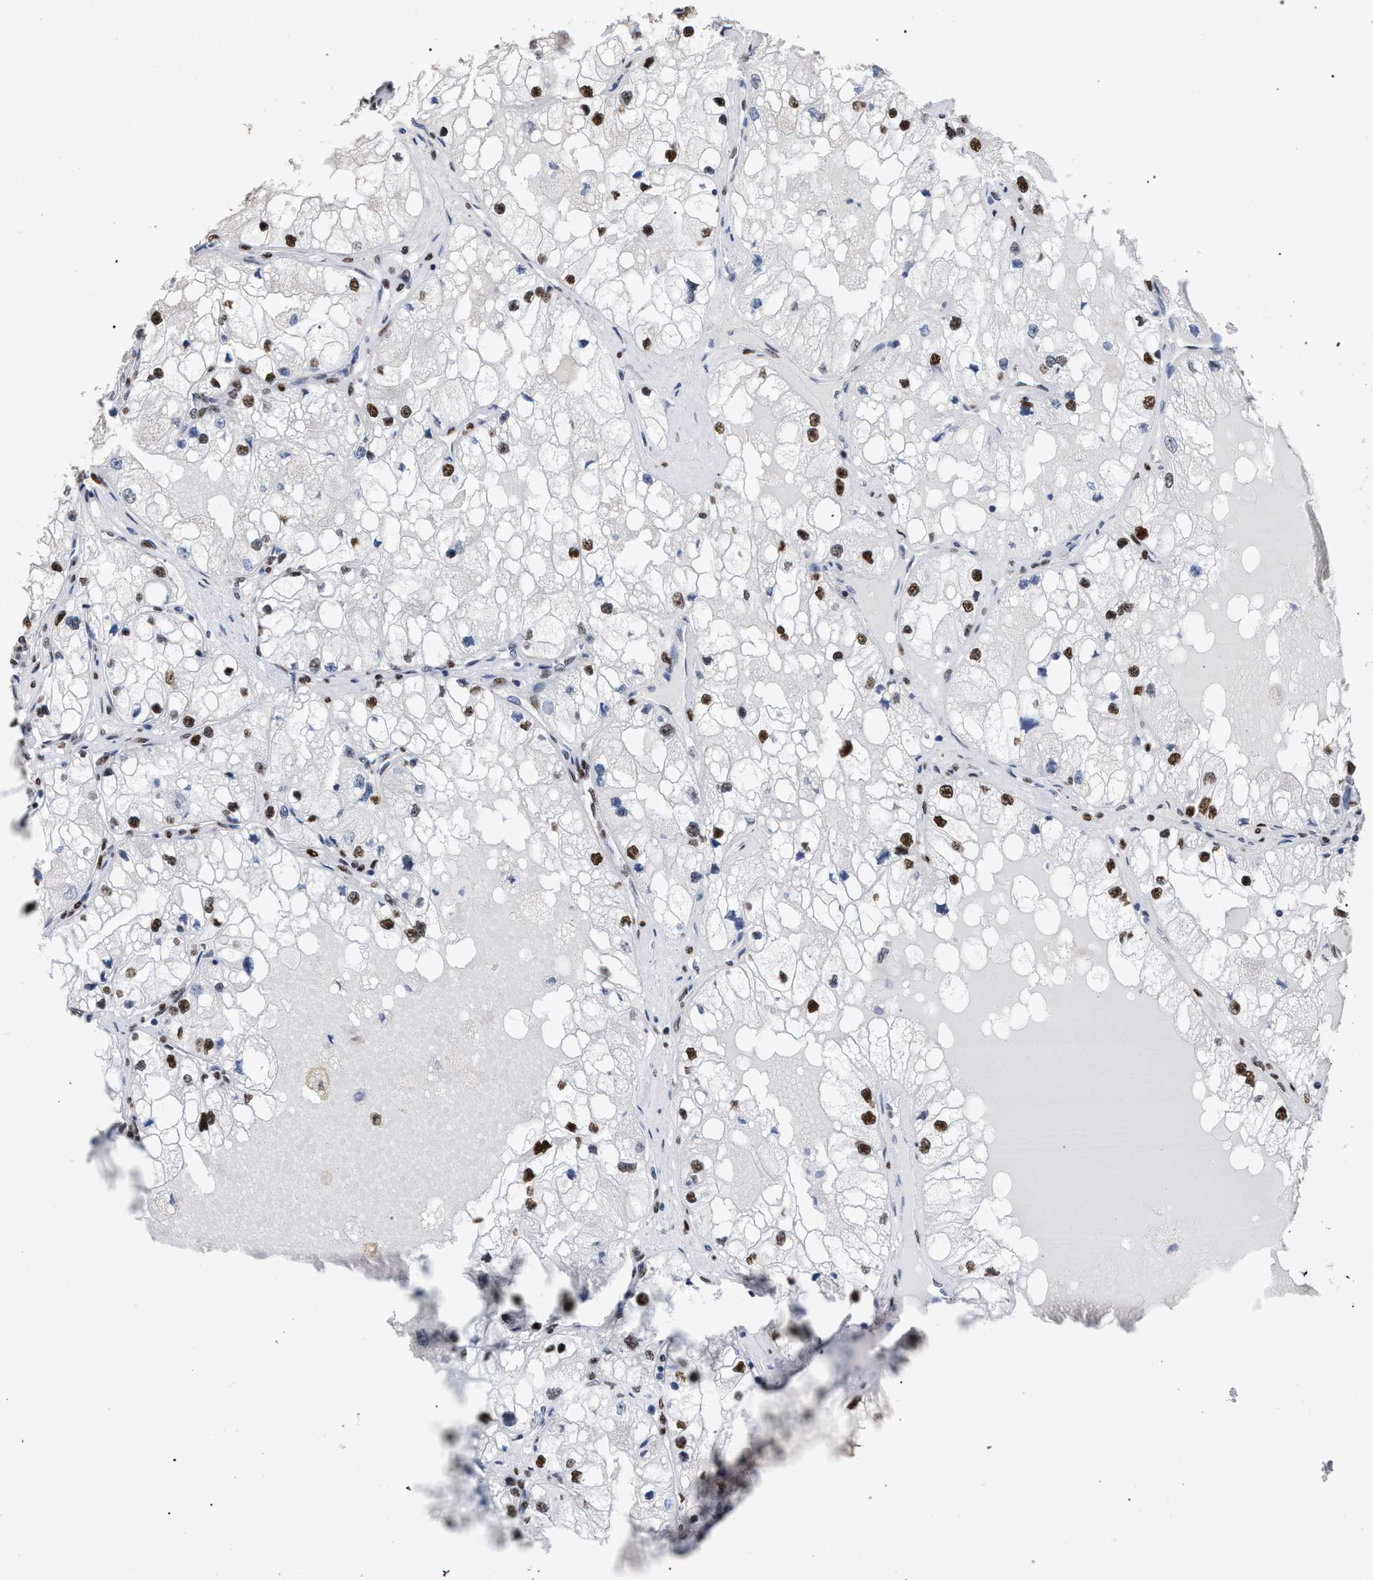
{"staining": {"intensity": "moderate", "quantity": ">75%", "location": "nuclear"}, "tissue": "renal cancer", "cell_type": "Tumor cells", "image_type": "cancer", "snomed": [{"axis": "morphology", "description": "Adenocarcinoma, NOS"}, {"axis": "topography", "description": "Kidney"}], "caption": "Immunohistochemical staining of renal cancer shows medium levels of moderate nuclear expression in about >75% of tumor cells. (IHC, brightfield microscopy, high magnification).", "gene": "TP53BP1", "patient": {"sex": "male", "age": 68}}